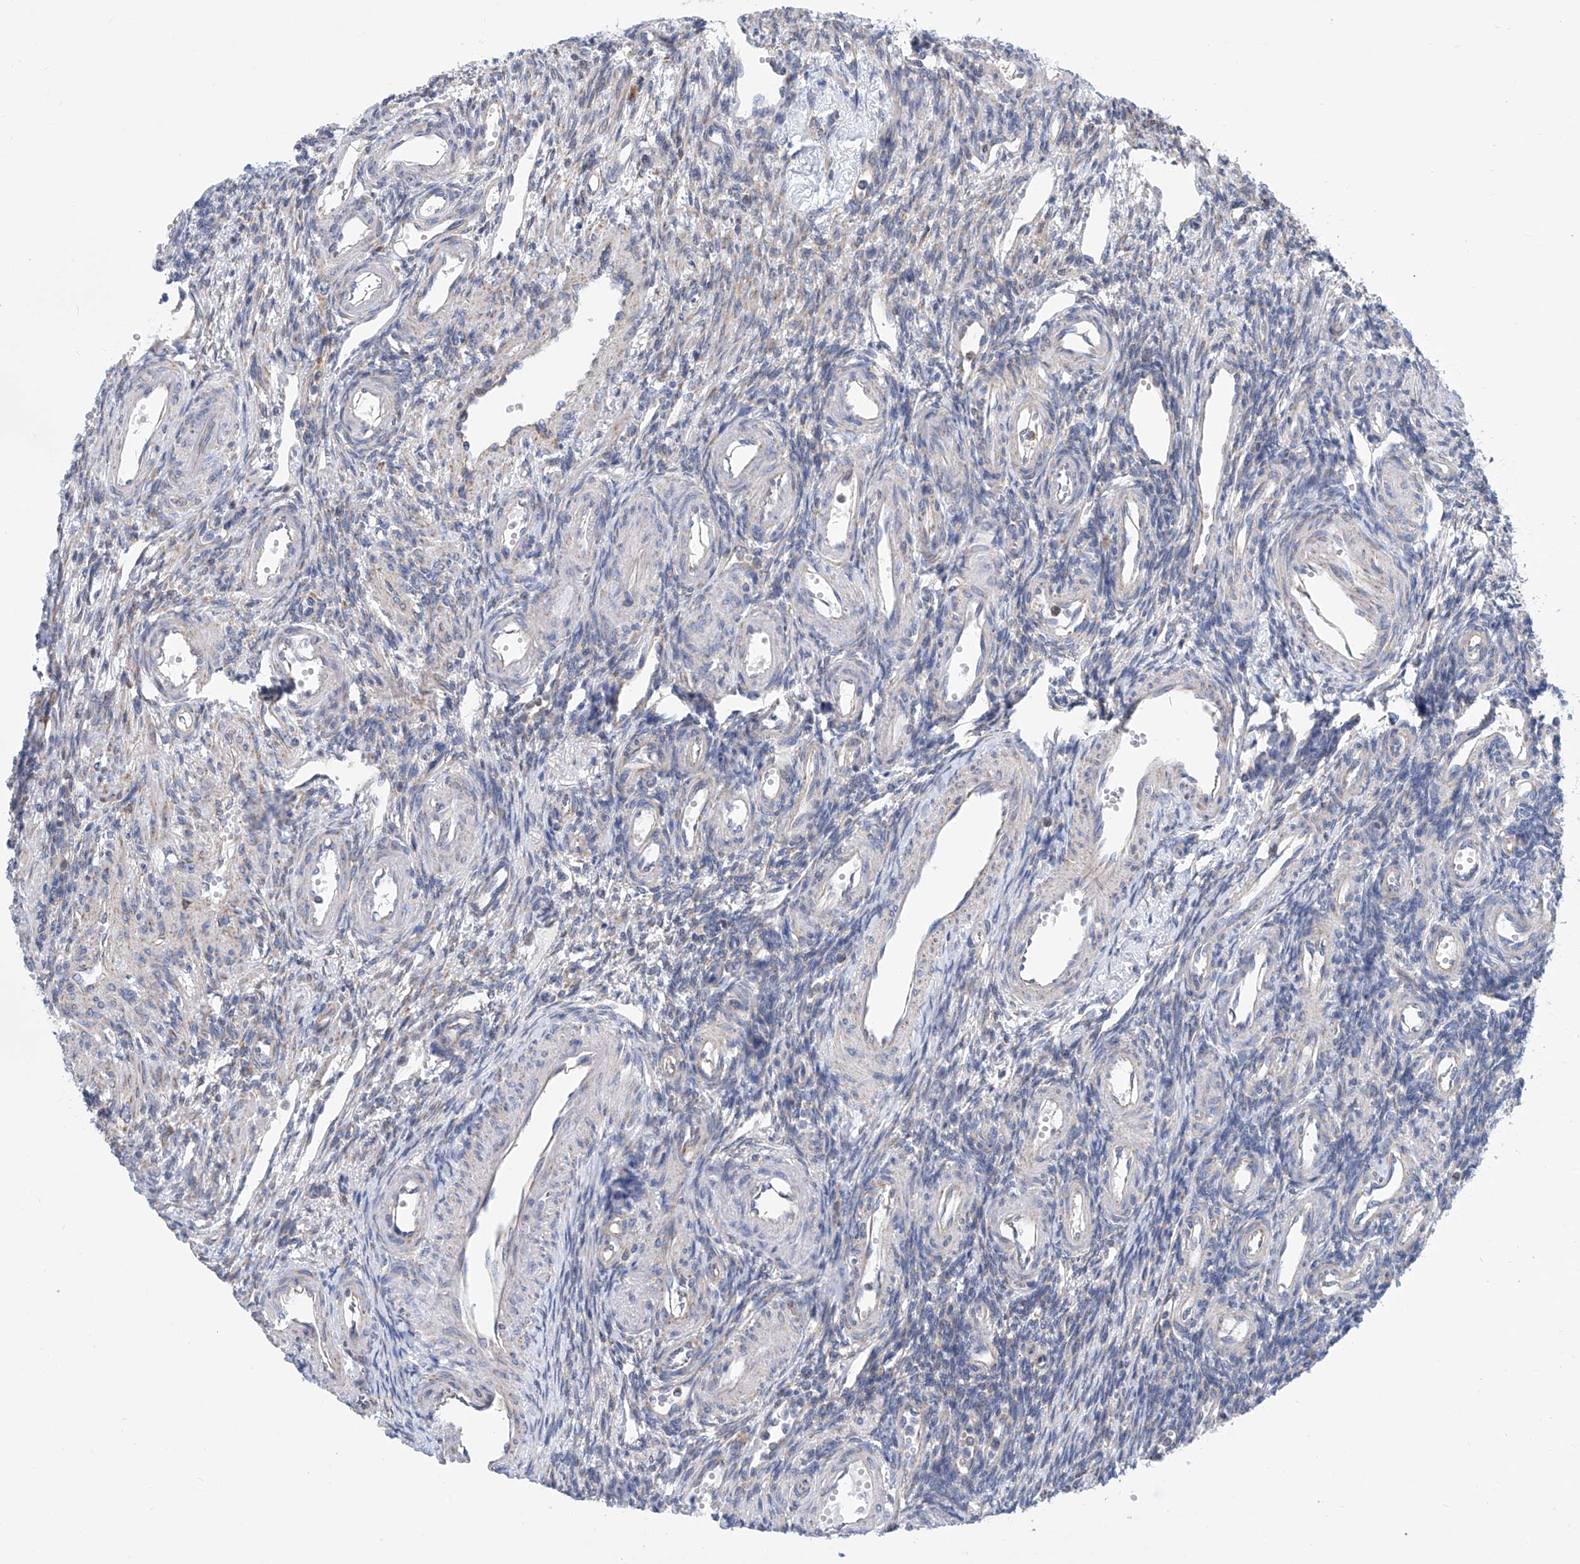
{"staining": {"intensity": "negative", "quantity": "none", "location": "none"}, "tissue": "ovary", "cell_type": "Ovarian stroma cells", "image_type": "normal", "snomed": [{"axis": "morphology", "description": "Normal tissue, NOS"}, {"axis": "morphology", "description": "Cyst, NOS"}, {"axis": "topography", "description": "Ovary"}], "caption": "The histopathology image shows no significant staining in ovarian stroma cells of ovary.", "gene": "MAD2L1", "patient": {"sex": "female", "age": 33}}